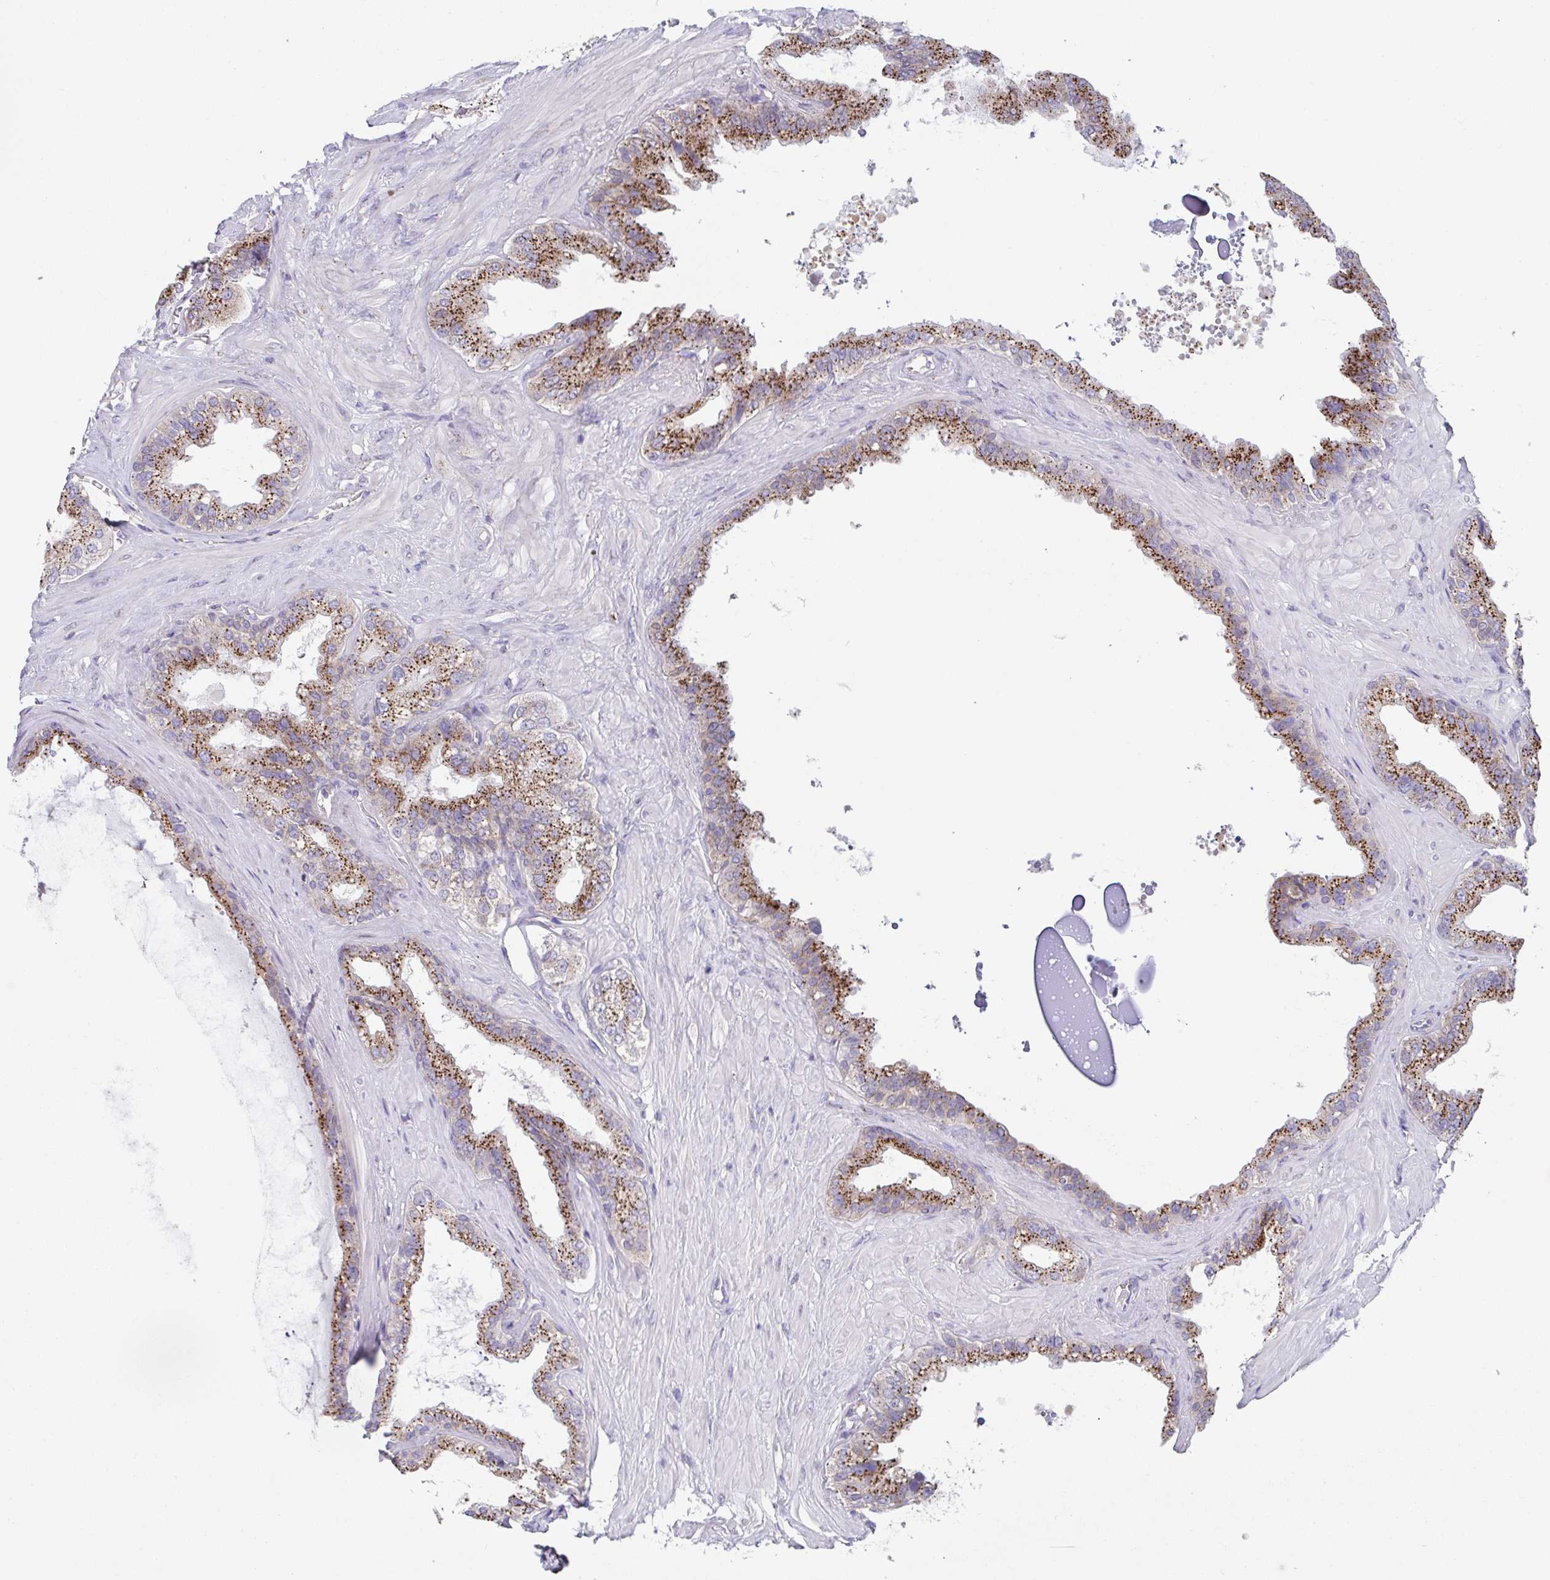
{"staining": {"intensity": "strong", "quantity": ">75%", "location": "cytoplasmic/membranous"}, "tissue": "seminal vesicle", "cell_type": "Glandular cells", "image_type": "normal", "snomed": [{"axis": "morphology", "description": "Normal tissue, NOS"}, {"axis": "topography", "description": "Seminal veicle"}, {"axis": "topography", "description": "Peripheral nerve tissue"}], "caption": "A micrograph of human seminal vesicle stained for a protein exhibits strong cytoplasmic/membranous brown staining in glandular cells. The staining was performed using DAB to visualize the protein expression in brown, while the nuclei were stained in blue with hematoxylin (Magnification: 20x).", "gene": "PROSER3", "patient": {"sex": "male", "age": 76}}